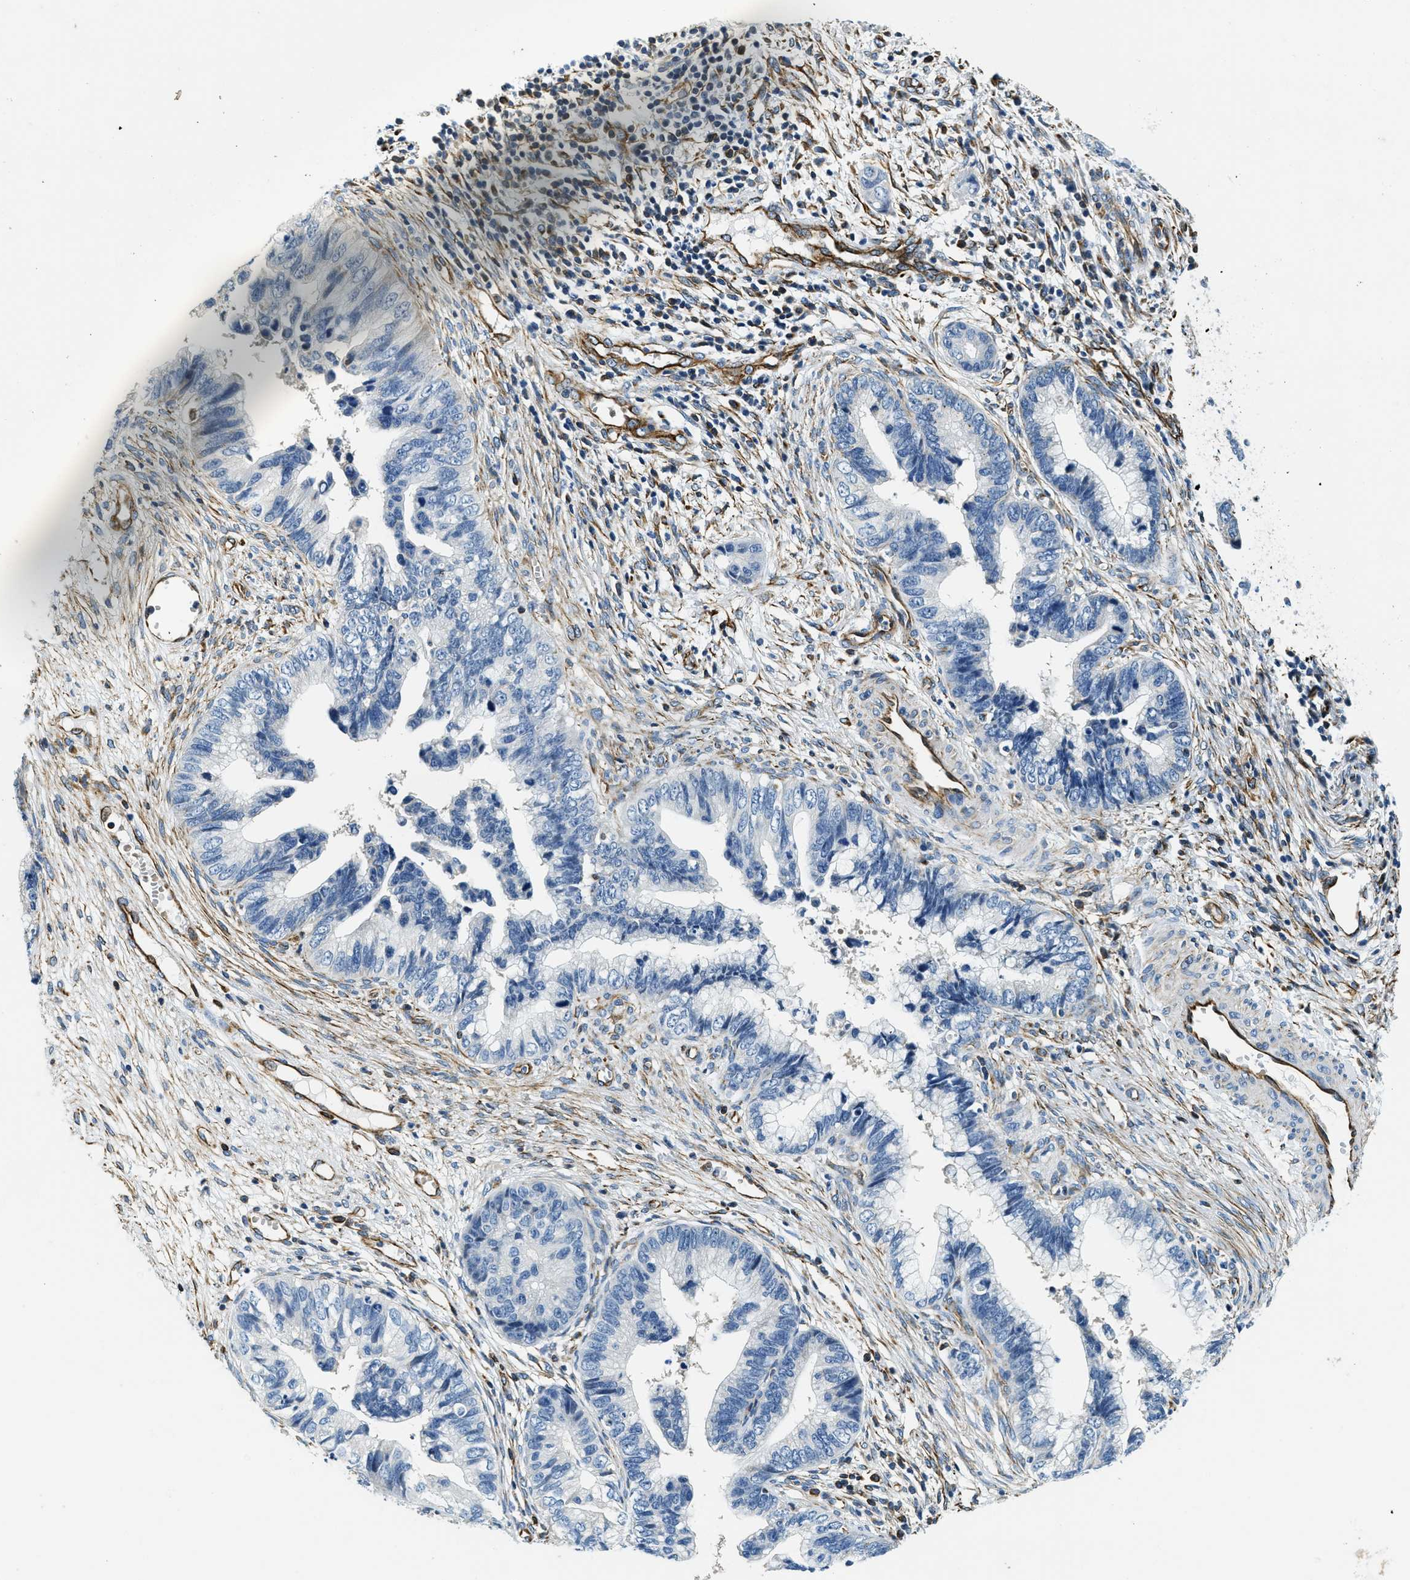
{"staining": {"intensity": "negative", "quantity": "none", "location": "none"}, "tissue": "cervical cancer", "cell_type": "Tumor cells", "image_type": "cancer", "snomed": [{"axis": "morphology", "description": "Adenocarcinoma, NOS"}, {"axis": "topography", "description": "Cervix"}], "caption": "A micrograph of cervical cancer (adenocarcinoma) stained for a protein reveals no brown staining in tumor cells. The staining is performed using DAB brown chromogen with nuclei counter-stained in using hematoxylin.", "gene": "GNS", "patient": {"sex": "female", "age": 44}}